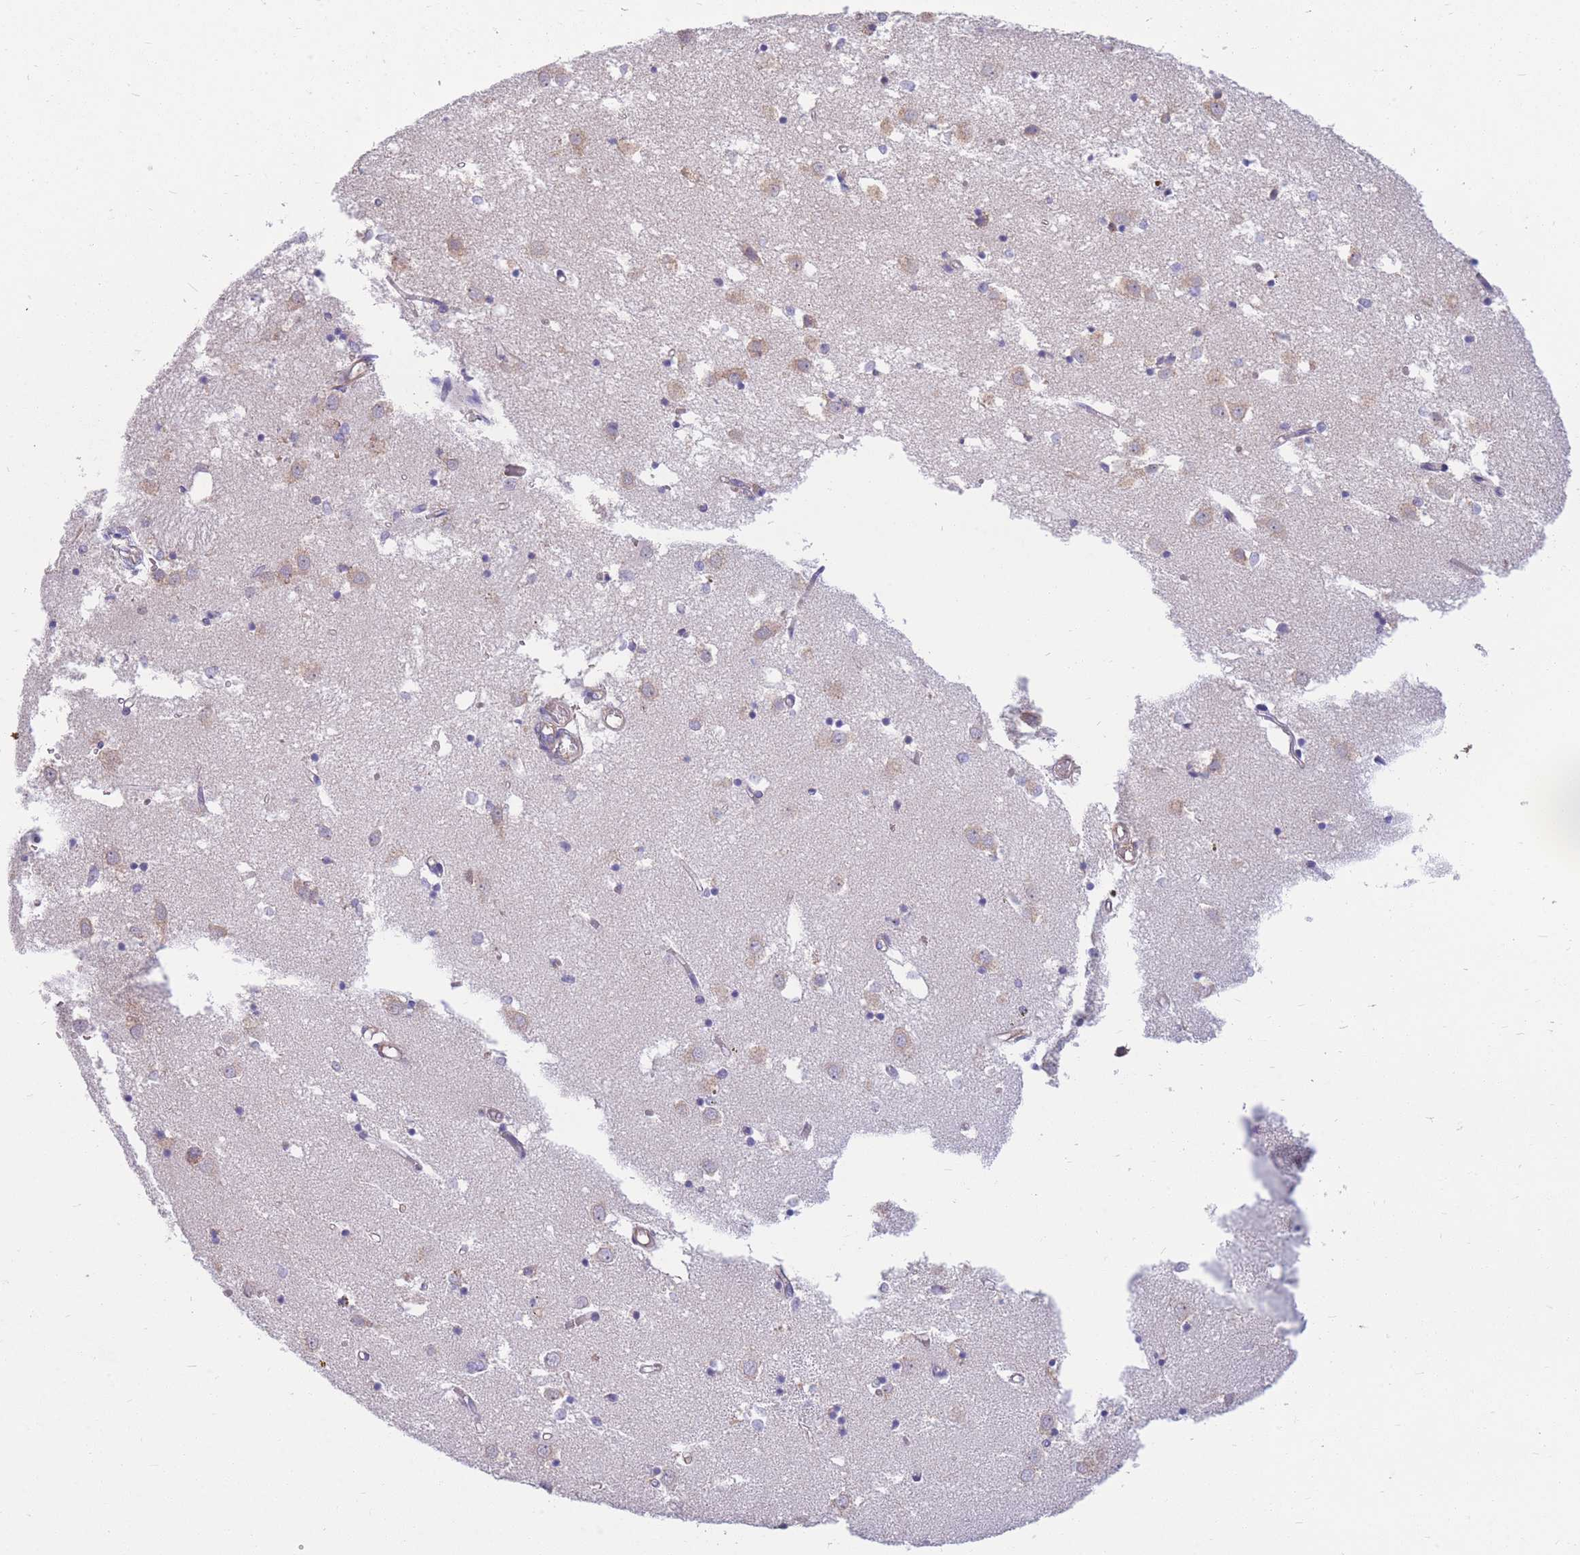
{"staining": {"intensity": "negative", "quantity": "none", "location": "none"}, "tissue": "caudate", "cell_type": "Glial cells", "image_type": "normal", "snomed": [{"axis": "morphology", "description": "Normal tissue, NOS"}, {"axis": "topography", "description": "Lateral ventricle wall"}], "caption": "Immunohistochemistry of unremarkable caudate displays no expression in glial cells.", "gene": "MRPS9", "patient": {"sex": "male", "age": 70}}